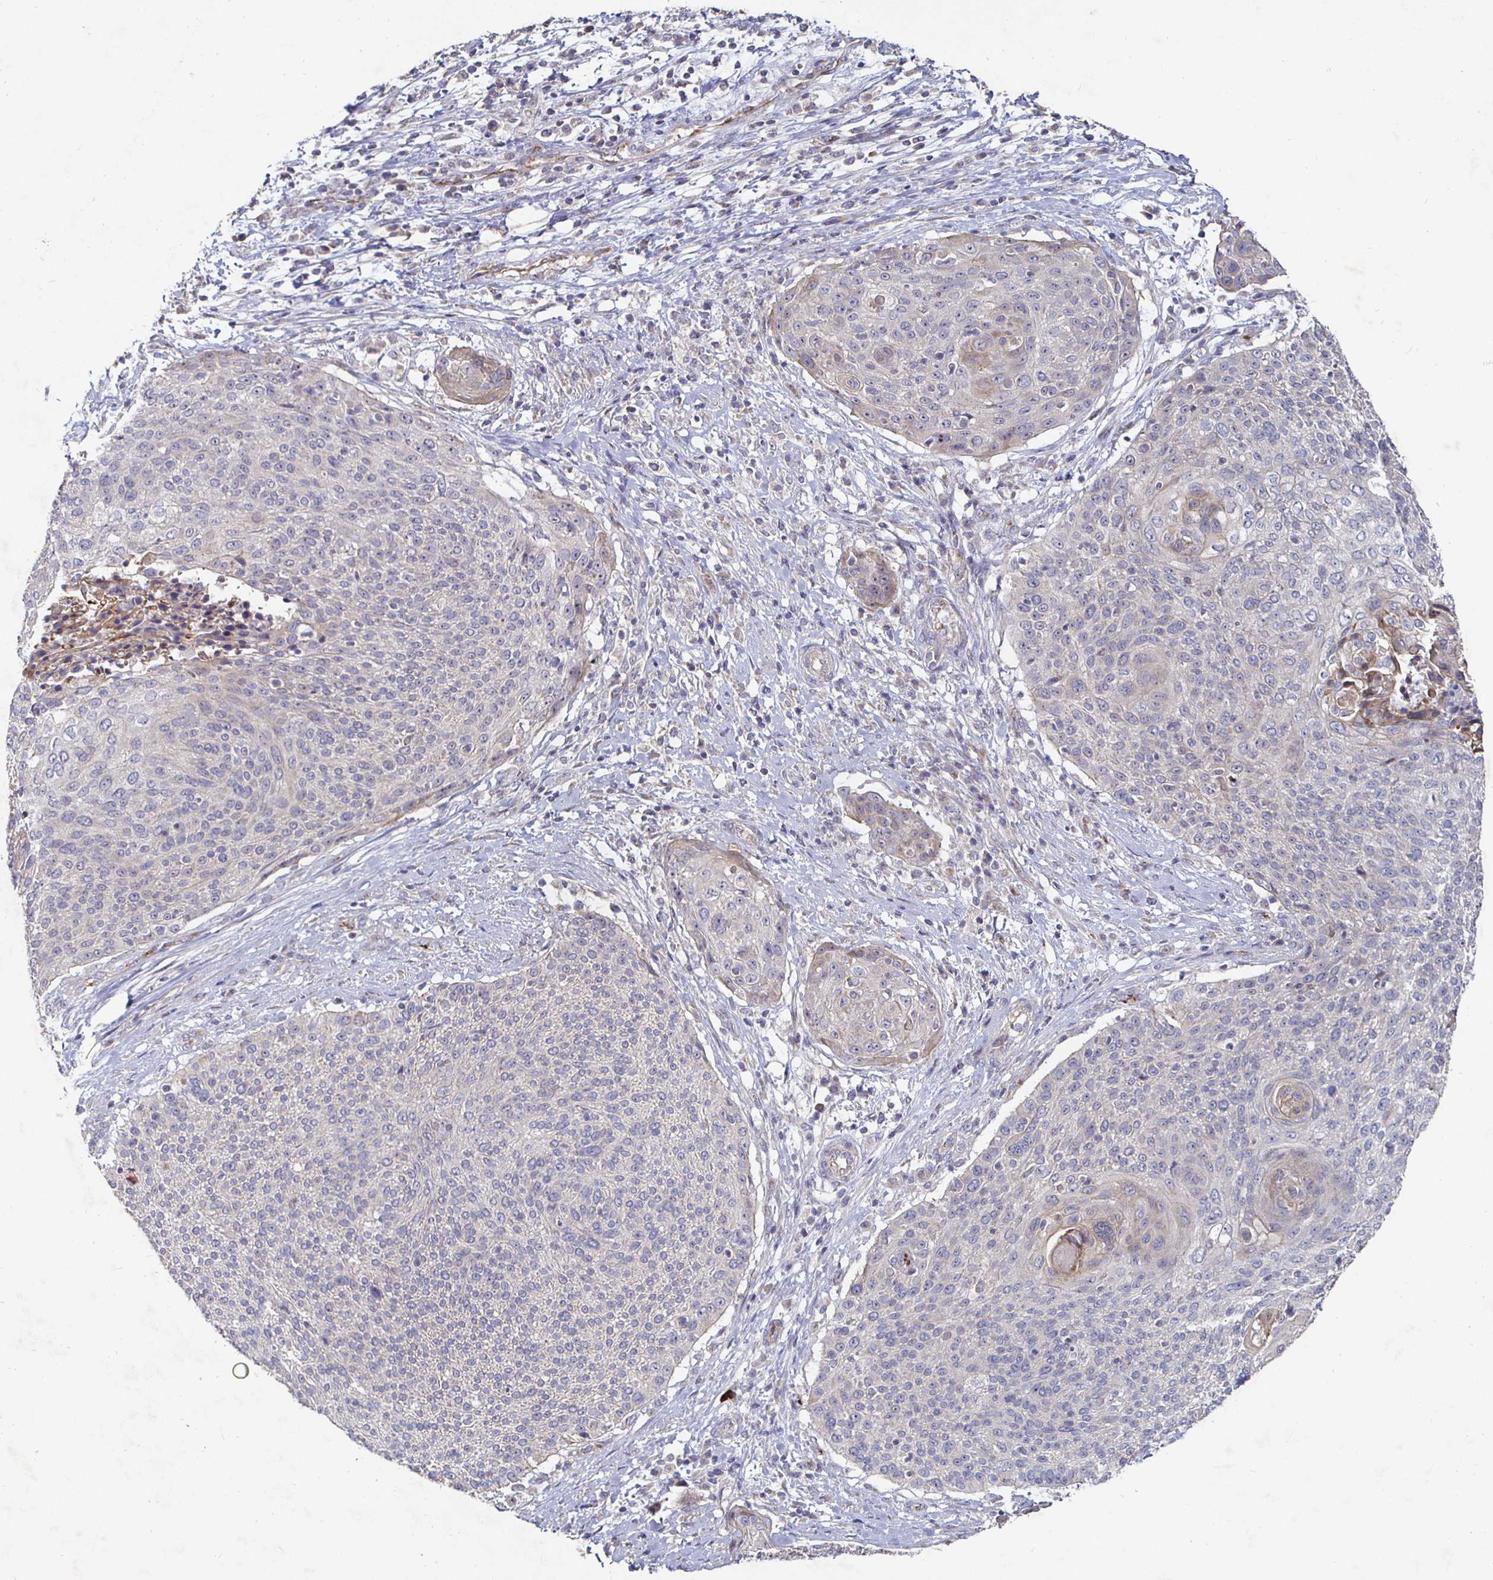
{"staining": {"intensity": "weak", "quantity": "<25%", "location": "cytoplasmic/membranous"}, "tissue": "cervical cancer", "cell_type": "Tumor cells", "image_type": "cancer", "snomed": [{"axis": "morphology", "description": "Squamous cell carcinoma, NOS"}, {"axis": "topography", "description": "Cervix"}], "caption": "Immunohistochemistry image of squamous cell carcinoma (cervical) stained for a protein (brown), which displays no staining in tumor cells. (DAB IHC visualized using brightfield microscopy, high magnification).", "gene": "NRSN1", "patient": {"sex": "female", "age": 31}}